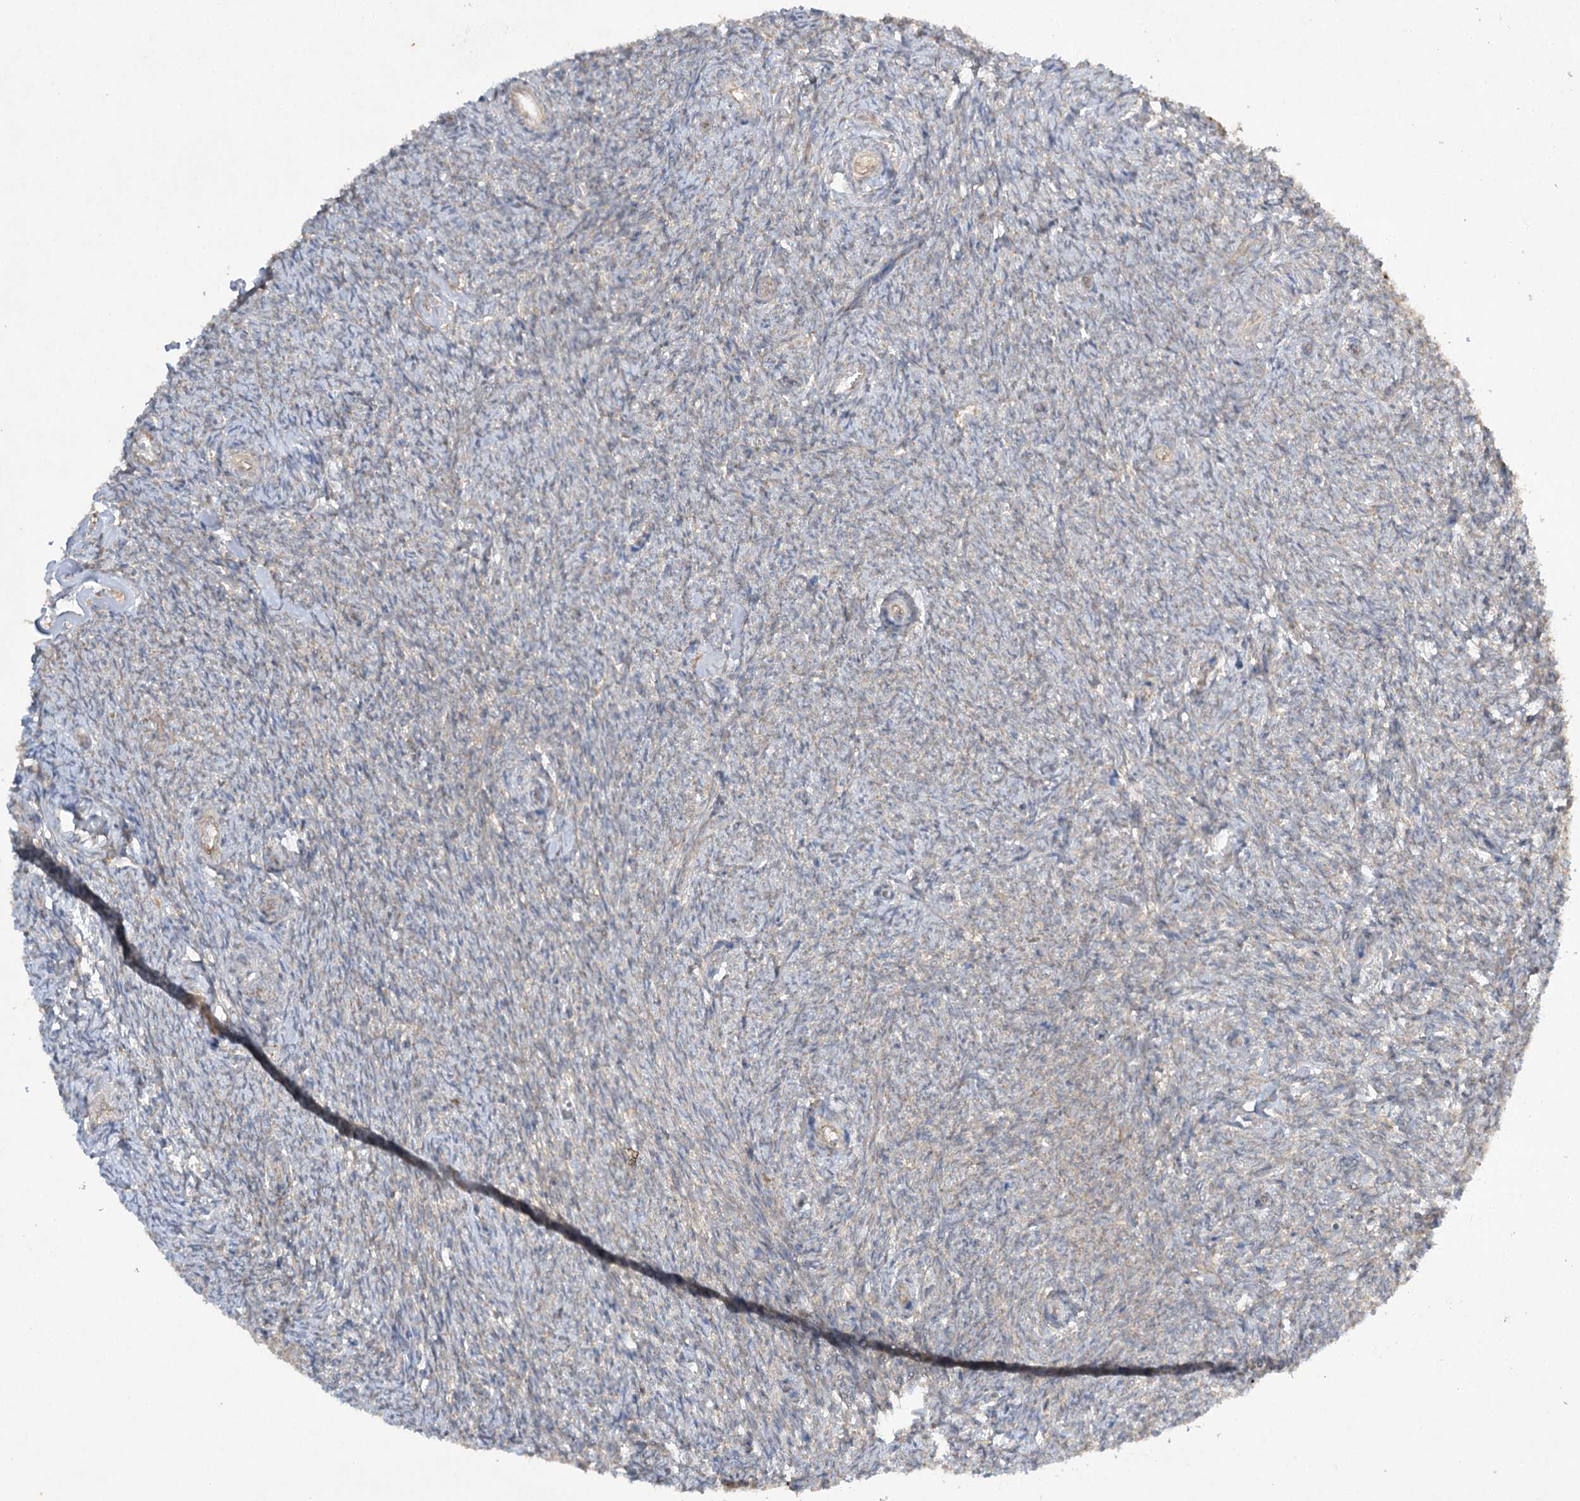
{"staining": {"intensity": "negative", "quantity": "none", "location": "none"}, "tissue": "ovary", "cell_type": "Ovarian stroma cells", "image_type": "normal", "snomed": [{"axis": "morphology", "description": "Normal tissue, NOS"}, {"axis": "topography", "description": "Ovary"}], "caption": "High power microscopy histopathology image of an immunohistochemistry (IHC) photomicrograph of unremarkable ovary, revealing no significant staining in ovarian stroma cells. (DAB (3,3'-diaminobenzidine) immunohistochemistry (IHC) visualized using brightfield microscopy, high magnification).", "gene": "TRAF3IP1", "patient": {"sex": "female", "age": 44}}